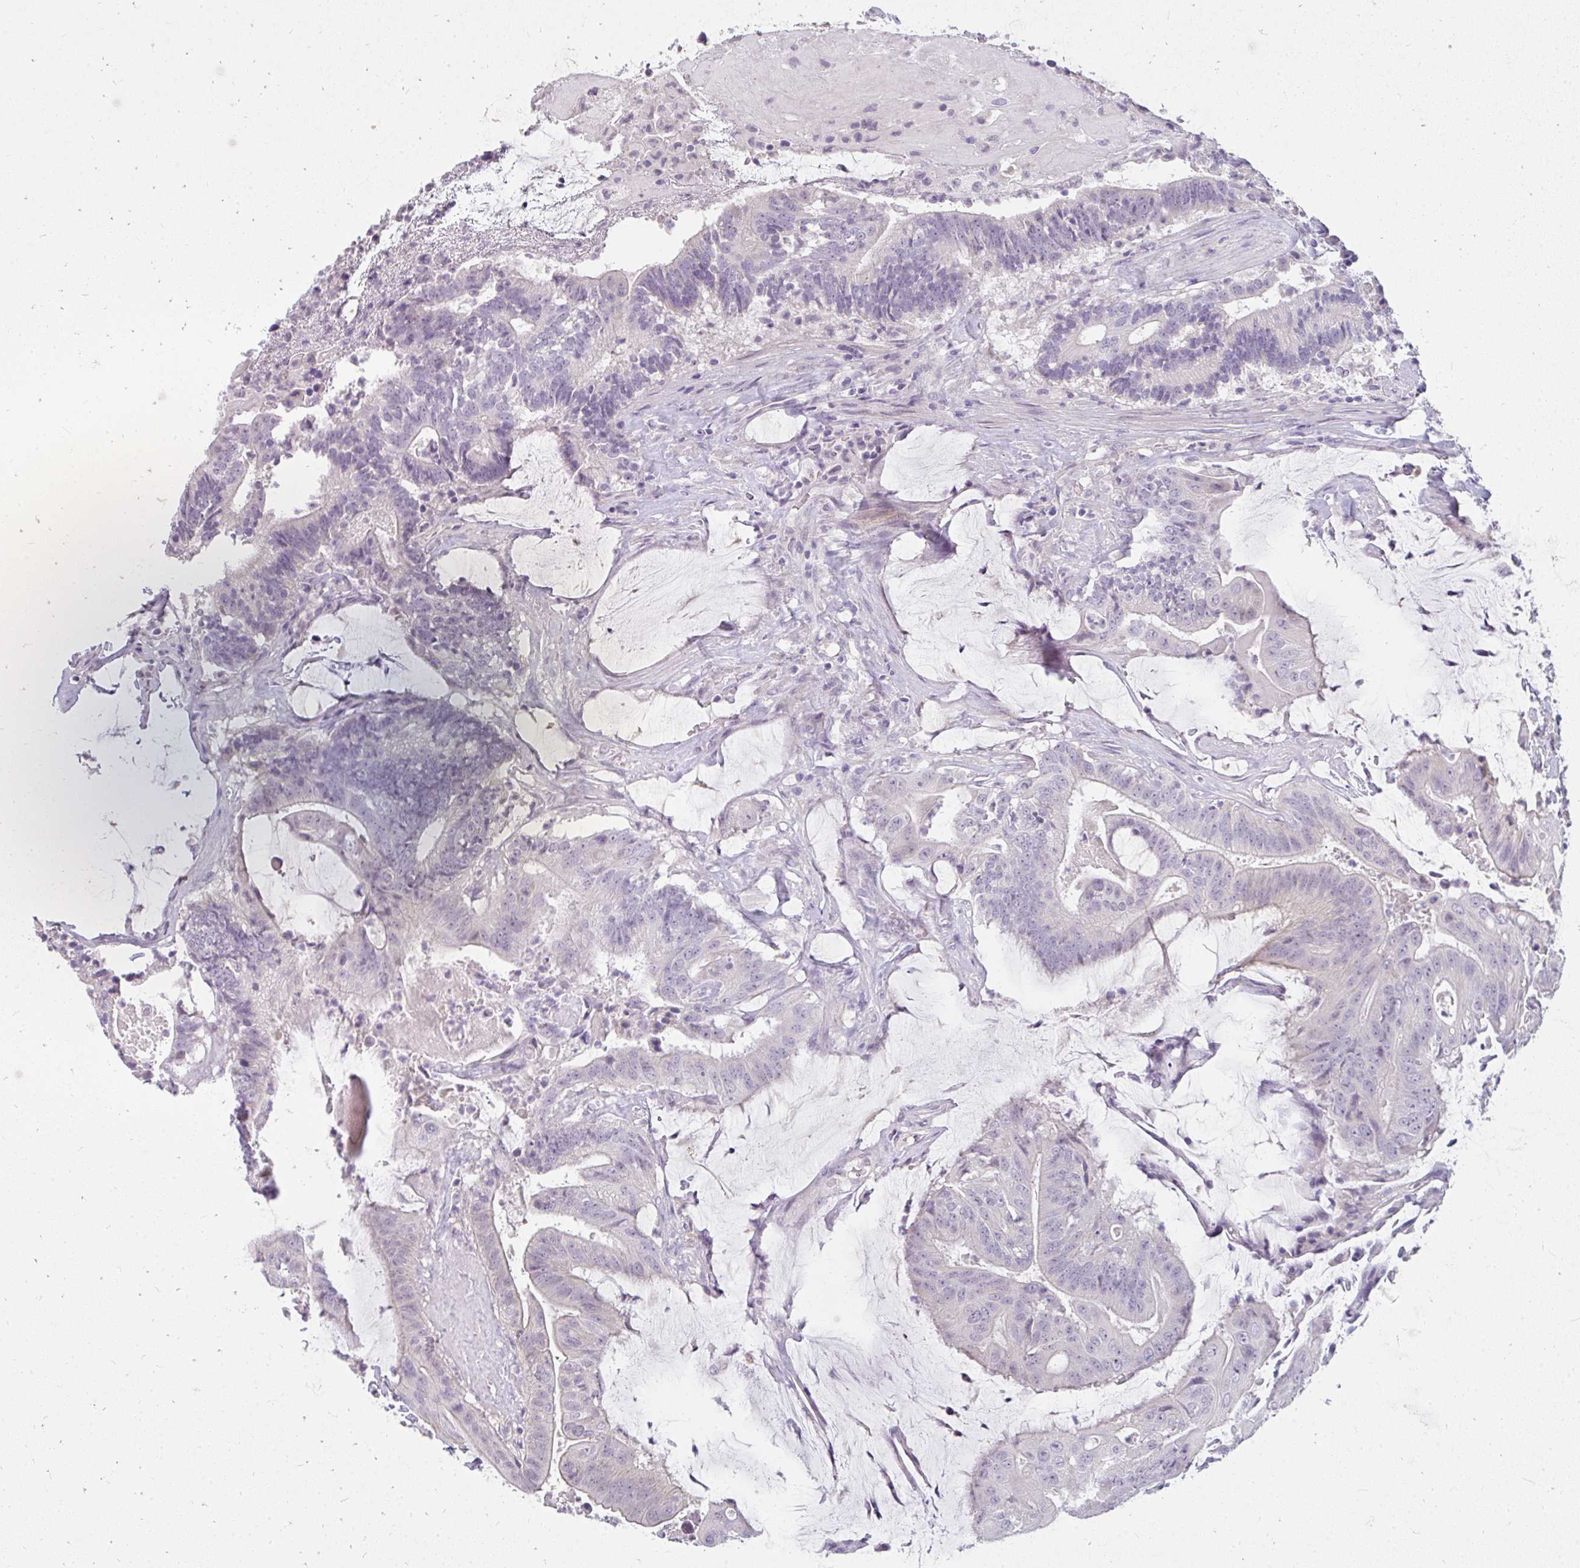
{"staining": {"intensity": "negative", "quantity": "none", "location": "none"}, "tissue": "colorectal cancer", "cell_type": "Tumor cells", "image_type": "cancer", "snomed": [{"axis": "morphology", "description": "Adenocarcinoma, NOS"}, {"axis": "topography", "description": "Colon"}], "caption": "A histopathology image of human adenocarcinoma (colorectal) is negative for staining in tumor cells.", "gene": "PPP1R3G", "patient": {"sex": "female", "age": 43}}